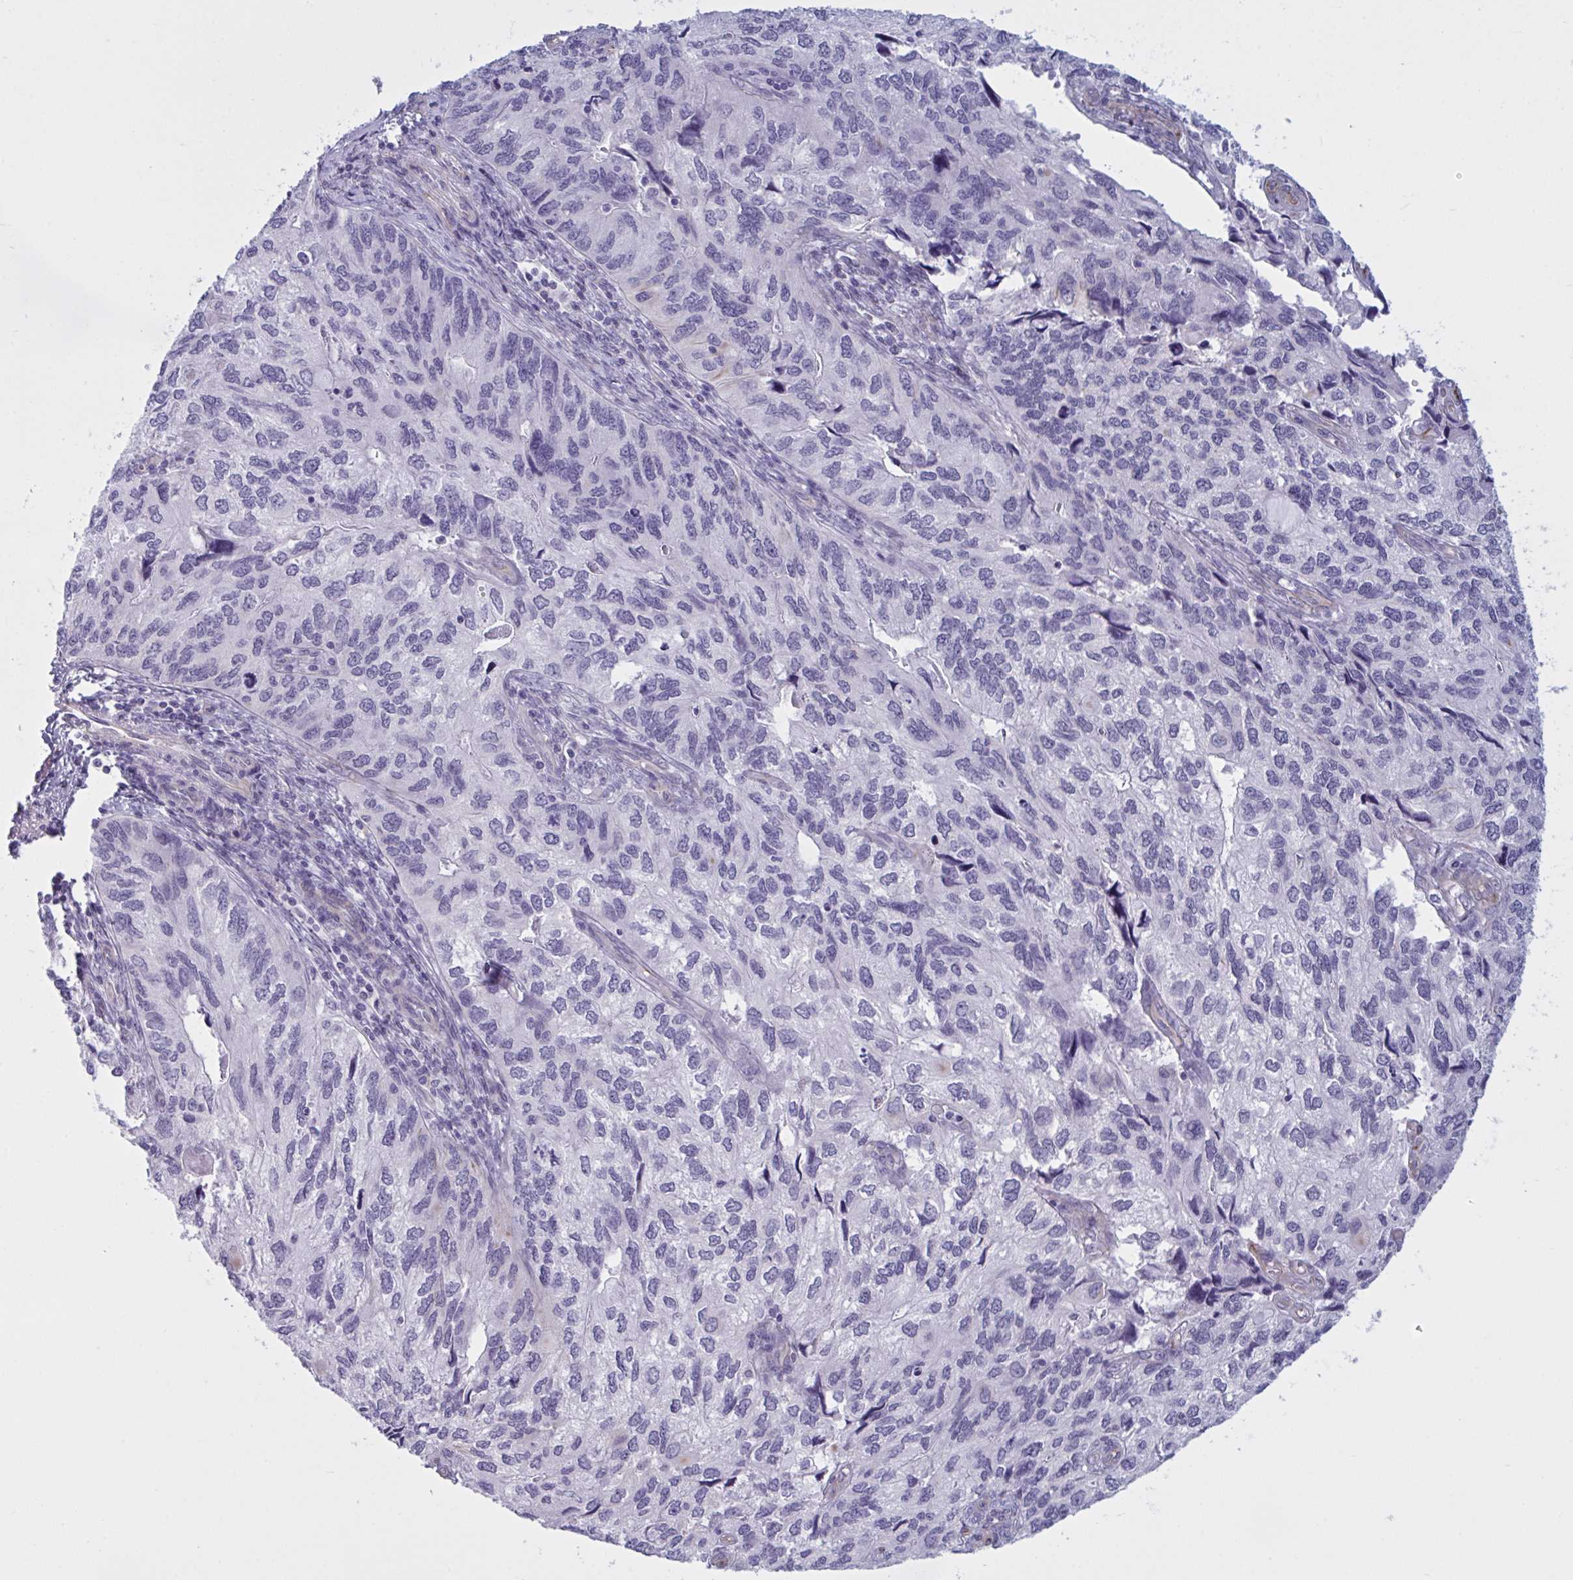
{"staining": {"intensity": "negative", "quantity": "none", "location": "none"}, "tissue": "endometrial cancer", "cell_type": "Tumor cells", "image_type": "cancer", "snomed": [{"axis": "morphology", "description": "Carcinoma, NOS"}, {"axis": "topography", "description": "Uterus"}], "caption": "This image is of carcinoma (endometrial) stained with IHC to label a protein in brown with the nuclei are counter-stained blue. There is no positivity in tumor cells.", "gene": "OR1L3", "patient": {"sex": "female", "age": 76}}